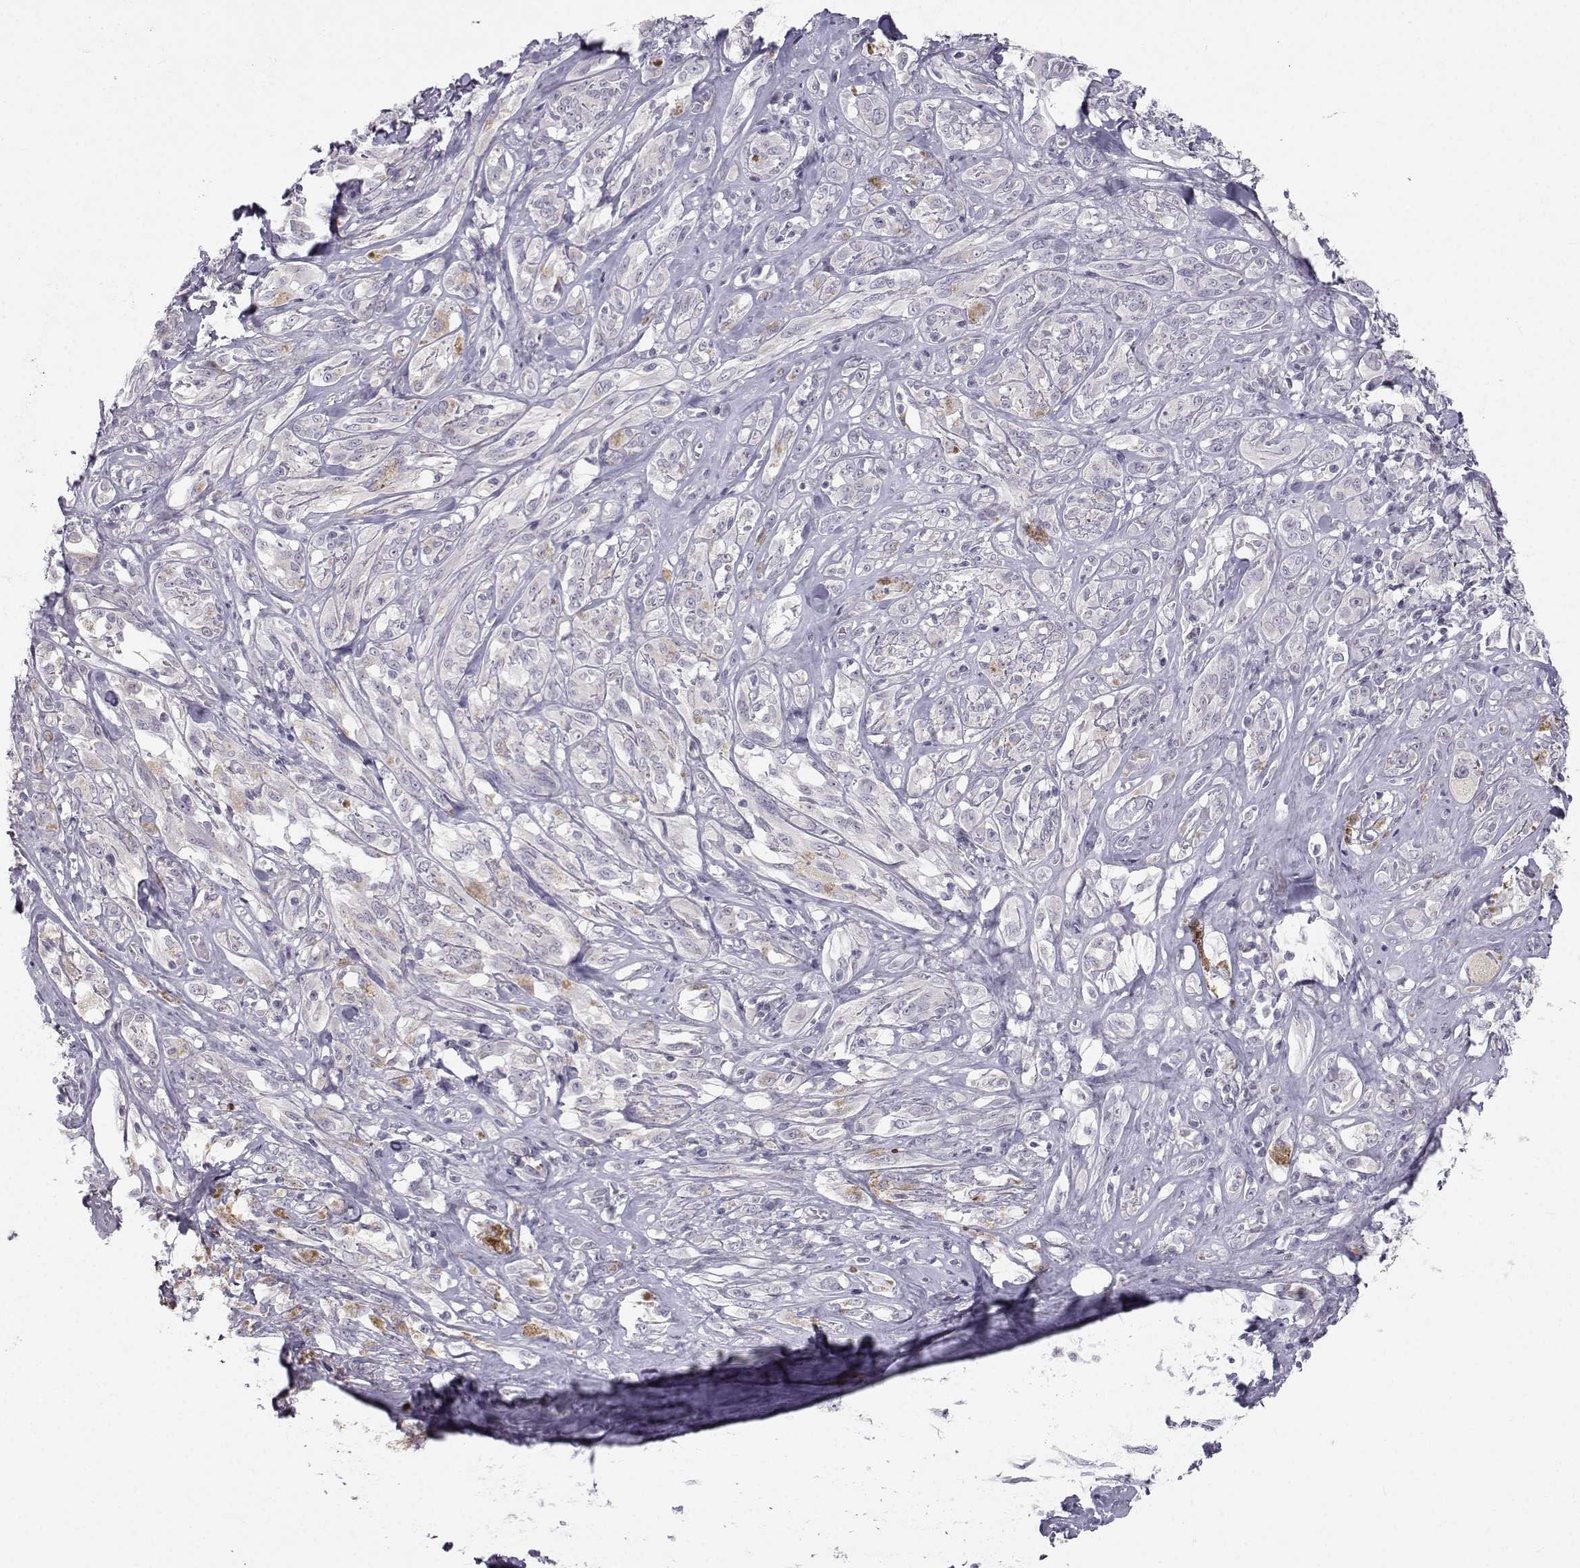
{"staining": {"intensity": "weak", "quantity": "<25%", "location": "cytoplasmic/membranous"}, "tissue": "melanoma", "cell_type": "Tumor cells", "image_type": "cancer", "snomed": [{"axis": "morphology", "description": "Malignant melanoma, NOS"}, {"axis": "topography", "description": "Skin"}], "caption": "Tumor cells are negative for brown protein staining in melanoma.", "gene": "ZNF185", "patient": {"sex": "female", "age": 91}}